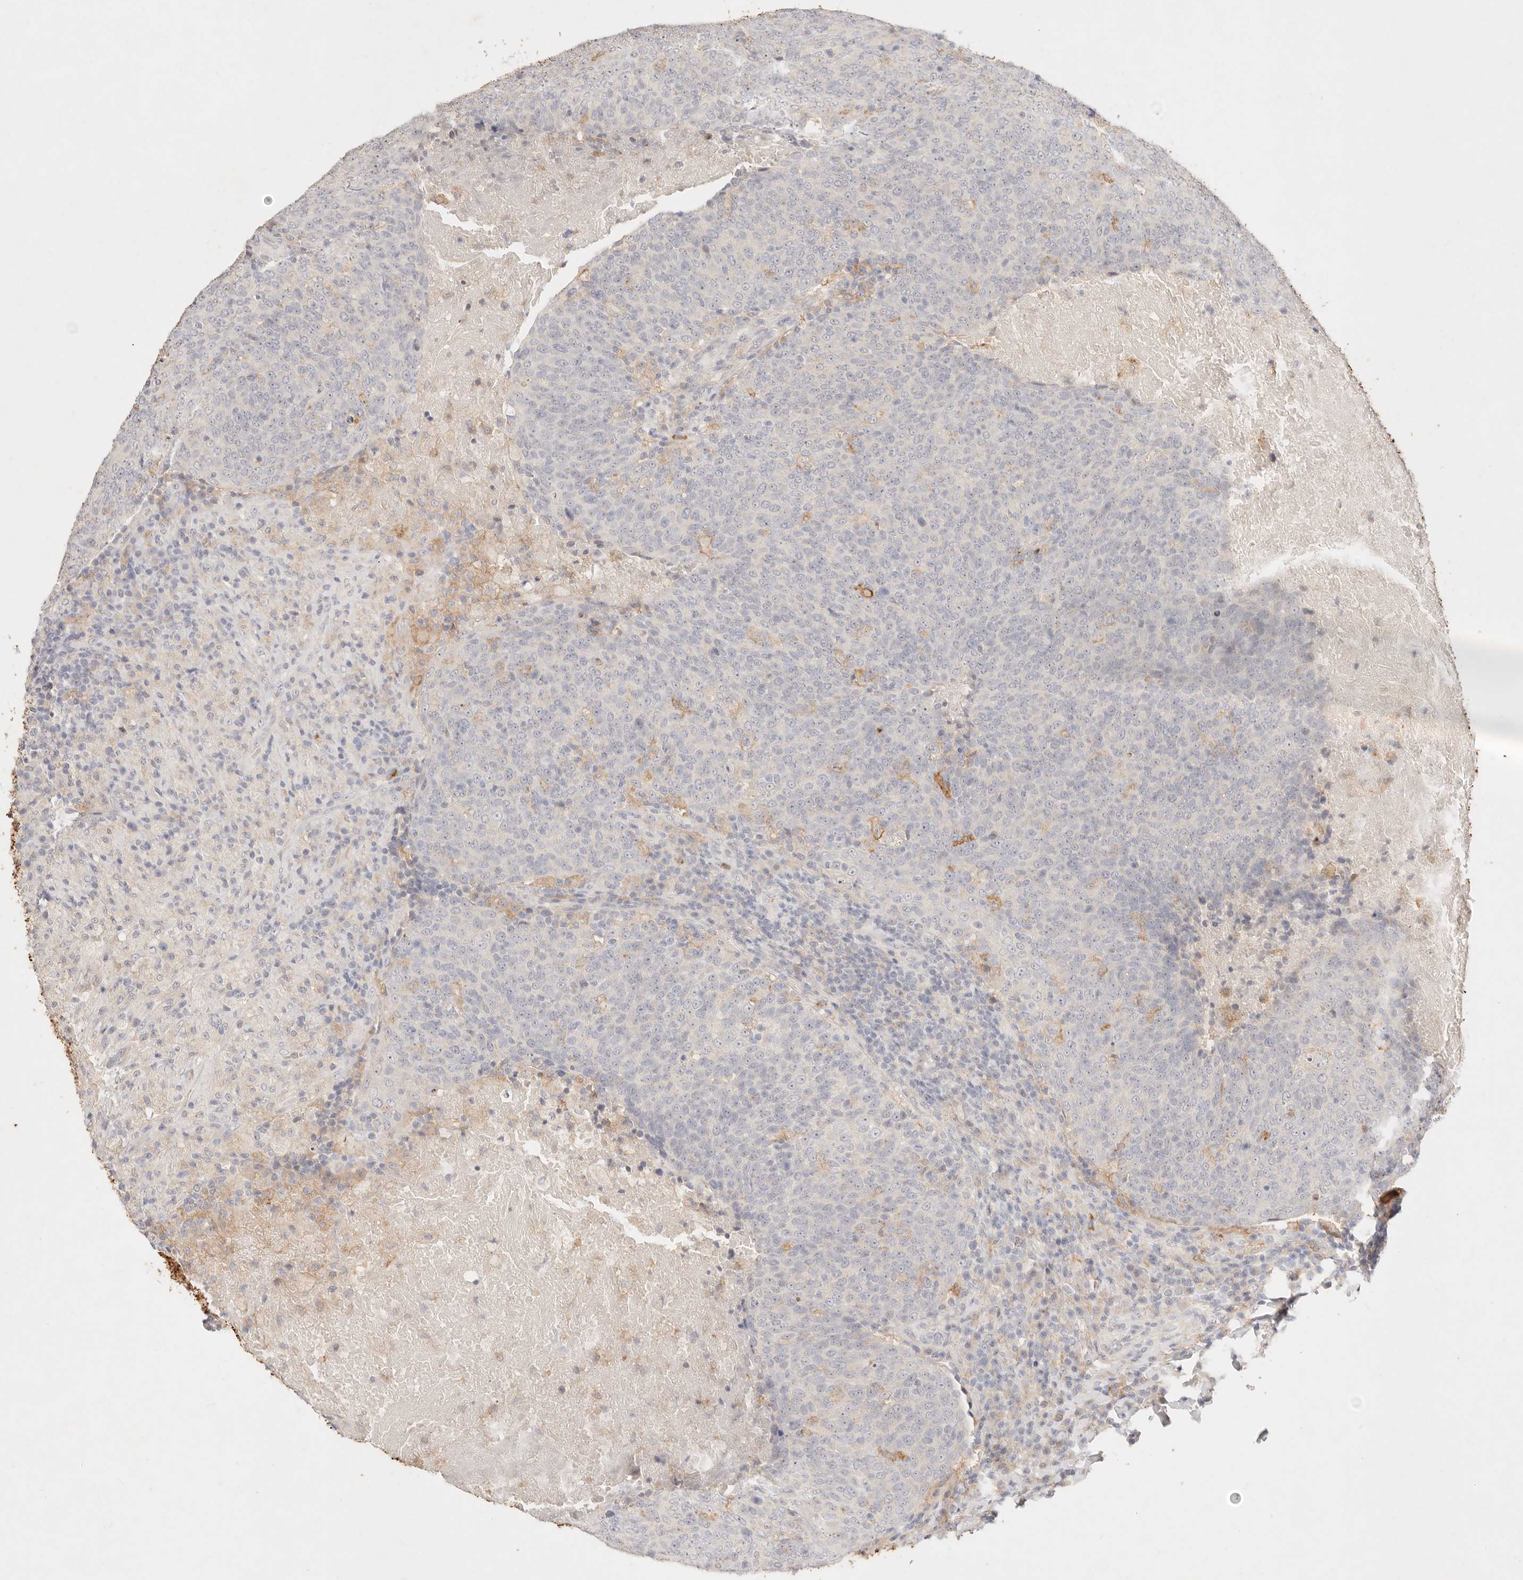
{"staining": {"intensity": "negative", "quantity": "none", "location": "none"}, "tissue": "head and neck cancer", "cell_type": "Tumor cells", "image_type": "cancer", "snomed": [{"axis": "morphology", "description": "Squamous cell carcinoma, NOS"}, {"axis": "morphology", "description": "Squamous cell carcinoma, metastatic, NOS"}, {"axis": "topography", "description": "Lymph node"}, {"axis": "topography", "description": "Head-Neck"}], "caption": "There is no significant expression in tumor cells of head and neck cancer.", "gene": "GPR84", "patient": {"sex": "male", "age": 62}}